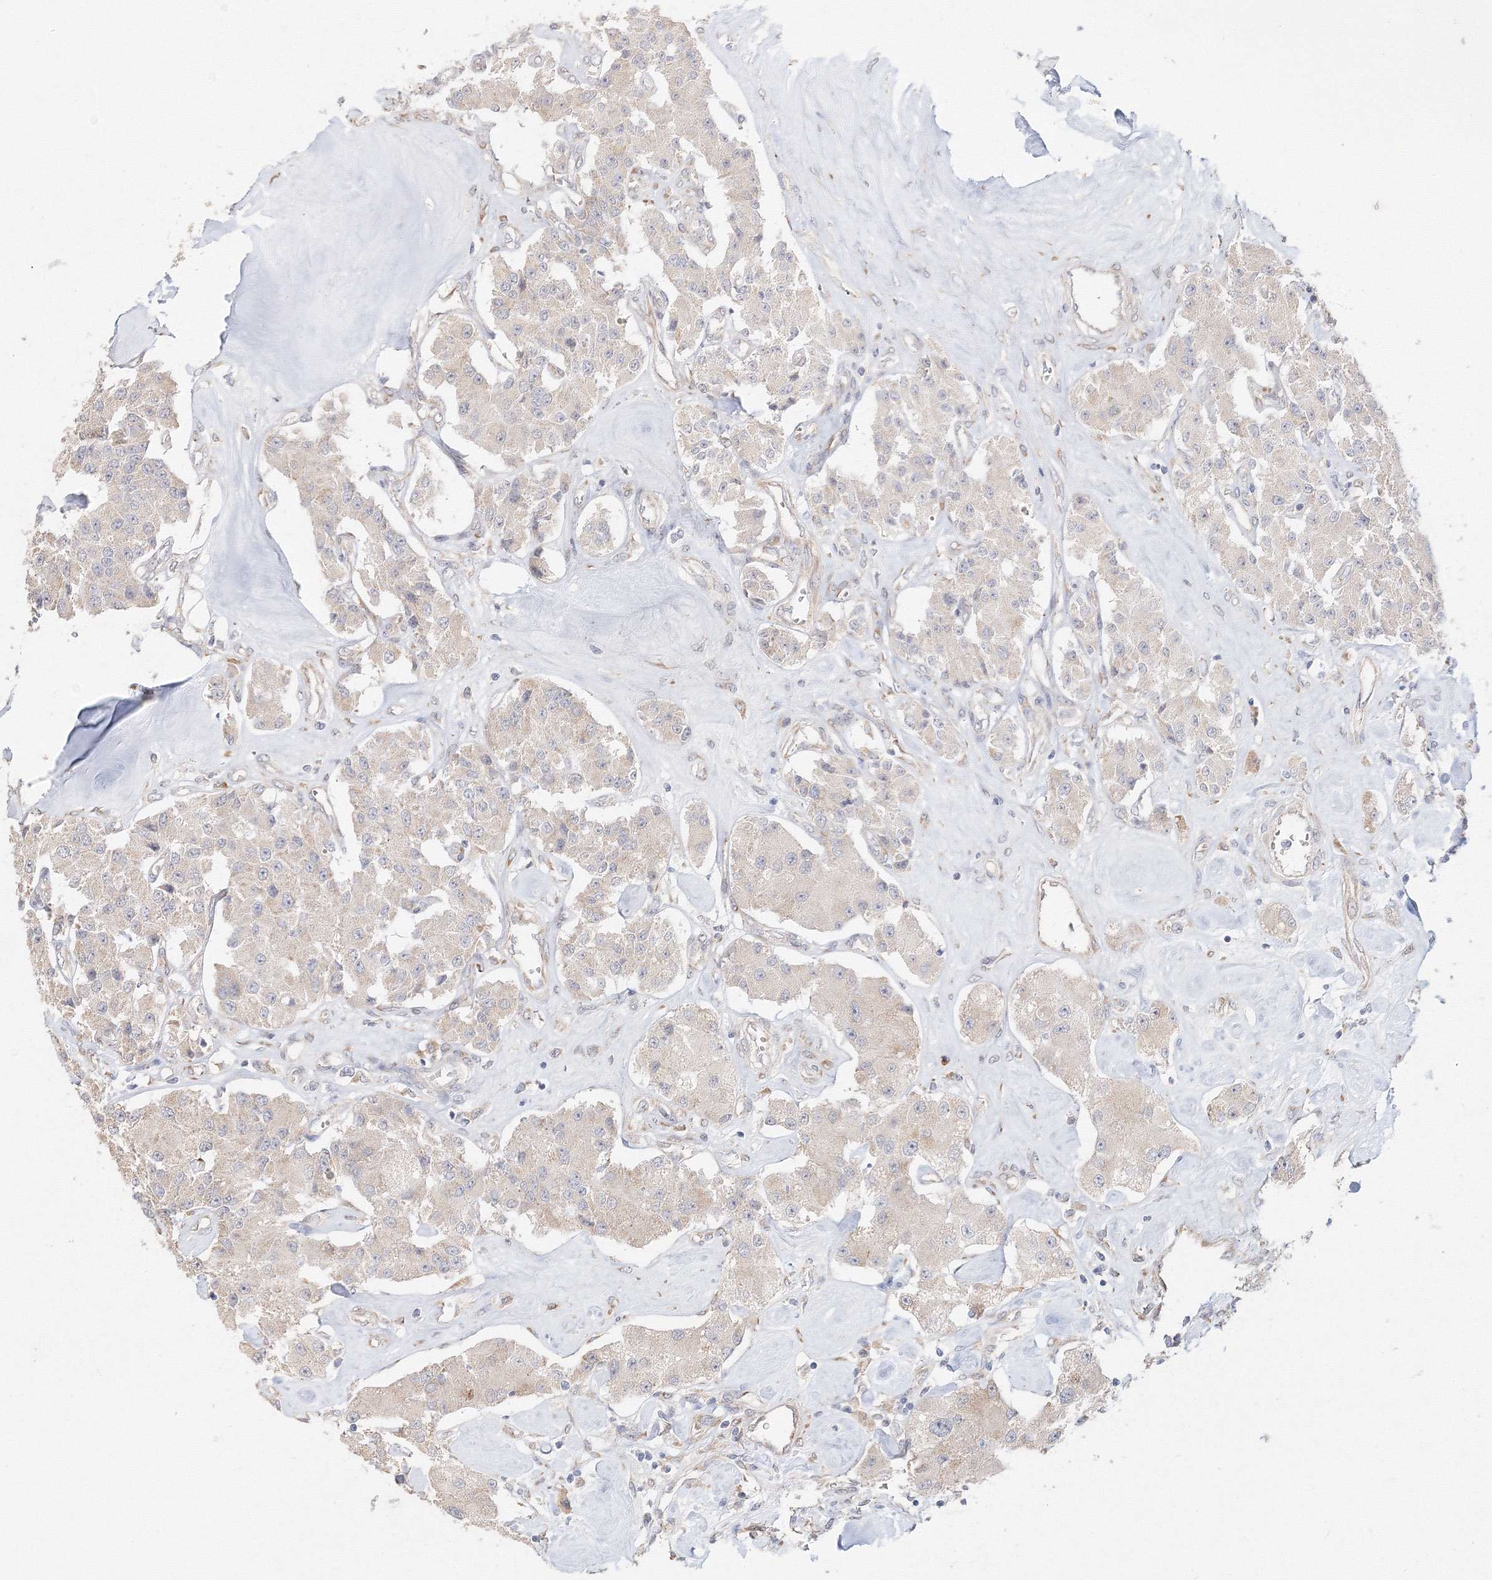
{"staining": {"intensity": "negative", "quantity": "none", "location": "none"}, "tissue": "carcinoid", "cell_type": "Tumor cells", "image_type": "cancer", "snomed": [{"axis": "morphology", "description": "Carcinoid, malignant, NOS"}, {"axis": "topography", "description": "Pancreas"}], "caption": "Immunohistochemical staining of carcinoid shows no significant positivity in tumor cells.", "gene": "DHRS12", "patient": {"sex": "male", "age": 41}}